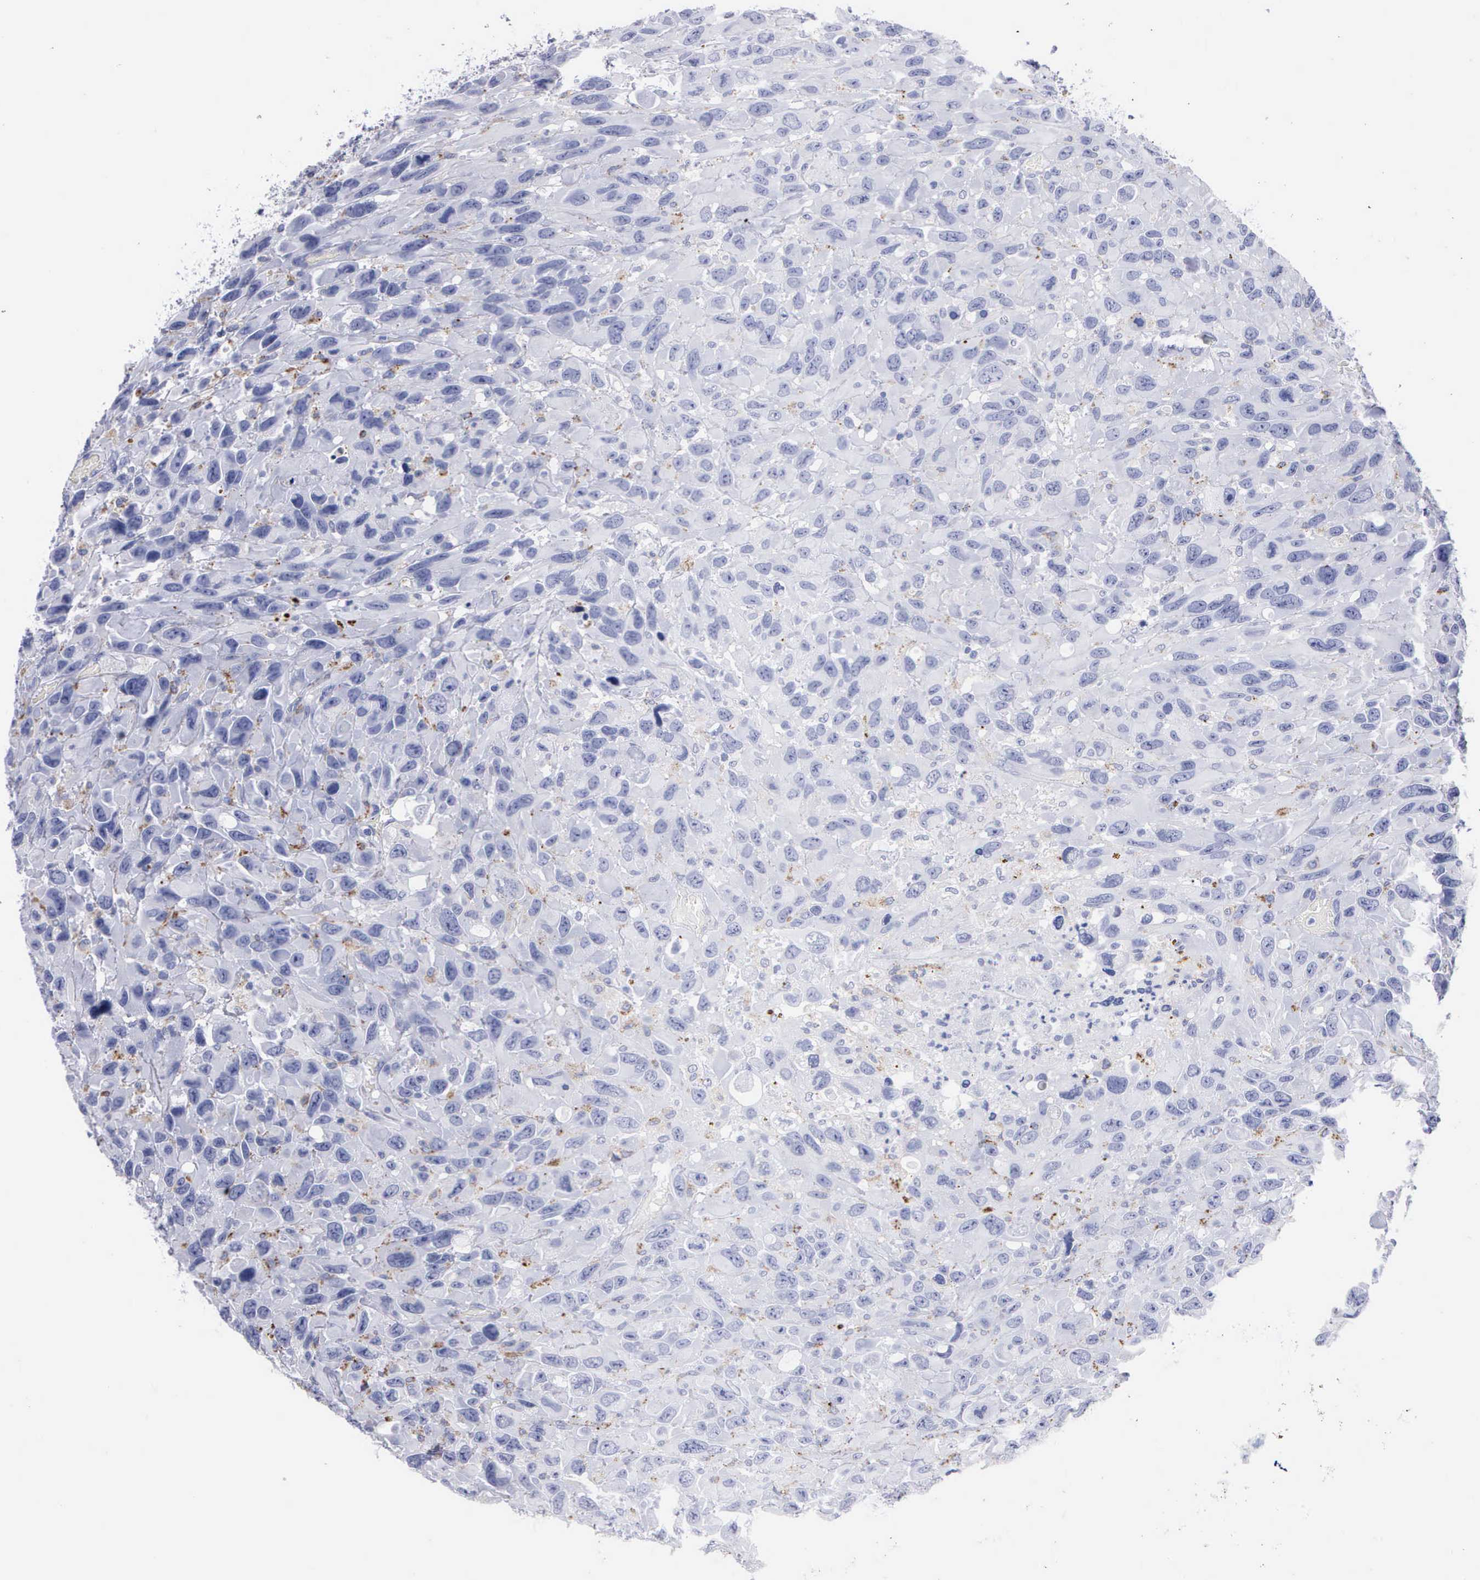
{"staining": {"intensity": "negative", "quantity": "none", "location": "none"}, "tissue": "renal cancer", "cell_type": "Tumor cells", "image_type": "cancer", "snomed": [{"axis": "morphology", "description": "Adenocarcinoma, NOS"}, {"axis": "topography", "description": "Kidney"}], "caption": "Renal adenocarcinoma stained for a protein using IHC demonstrates no positivity tumor cells.", "gene": "CTSL", "patient": {"sex": "male", "age": 79}}